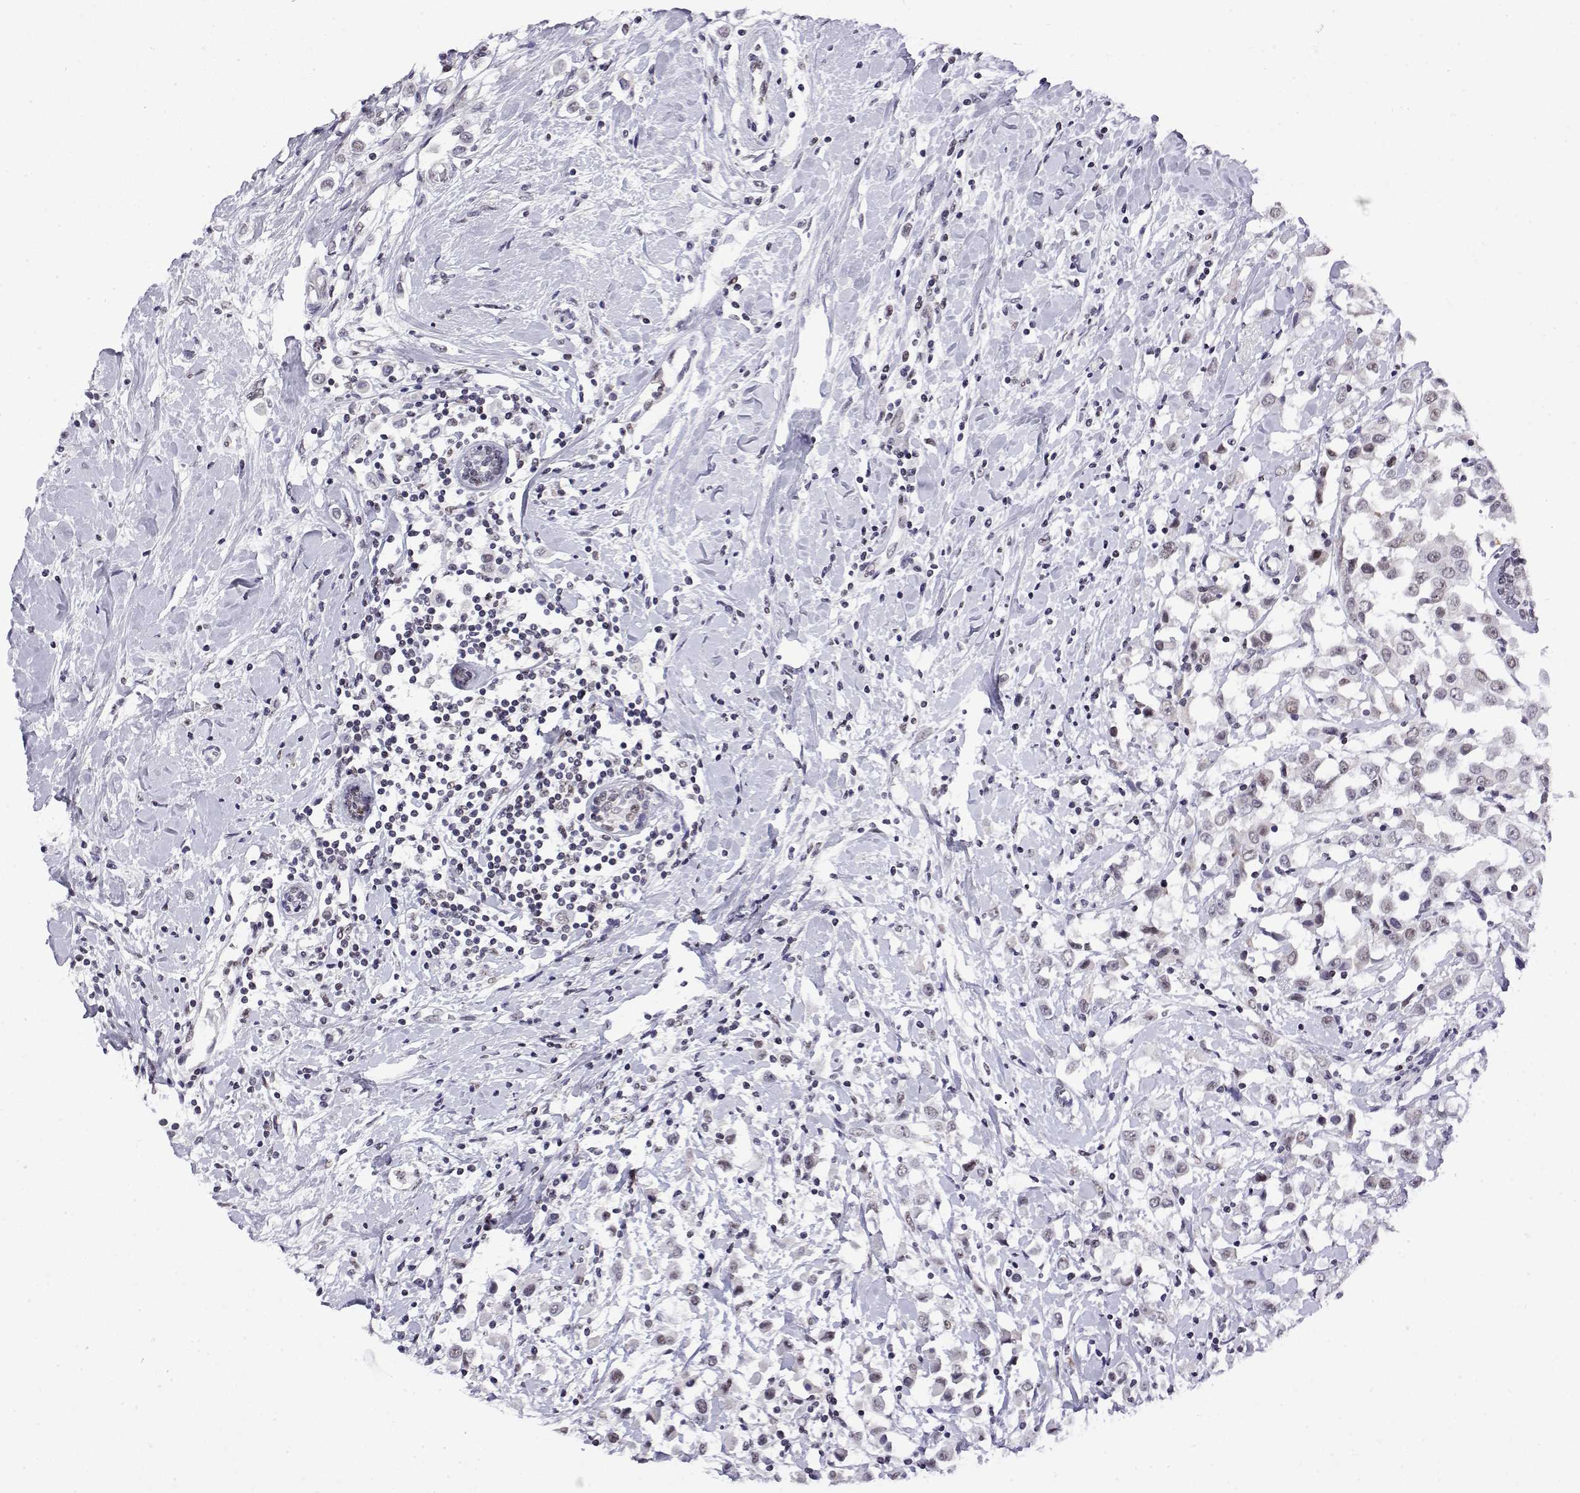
{"staining": {"intensity": "weak", "quantity": "<25%", "location": "nuclear"}, "tissue": "breast cancer", "cell_type": "Tumor cells", "image_type": "cancer", "snomed": [{"axis": "morphology", "description": "Duct carcinoma"}, {"axis": "topography", "description": "Breast"}], "caption": "Image shows no protein staining in tumor cells of invasive ductal carcinoma (breast) tissue.", "gene": "POLDIP3", "patient": {"sex": "female", "age": 61}}